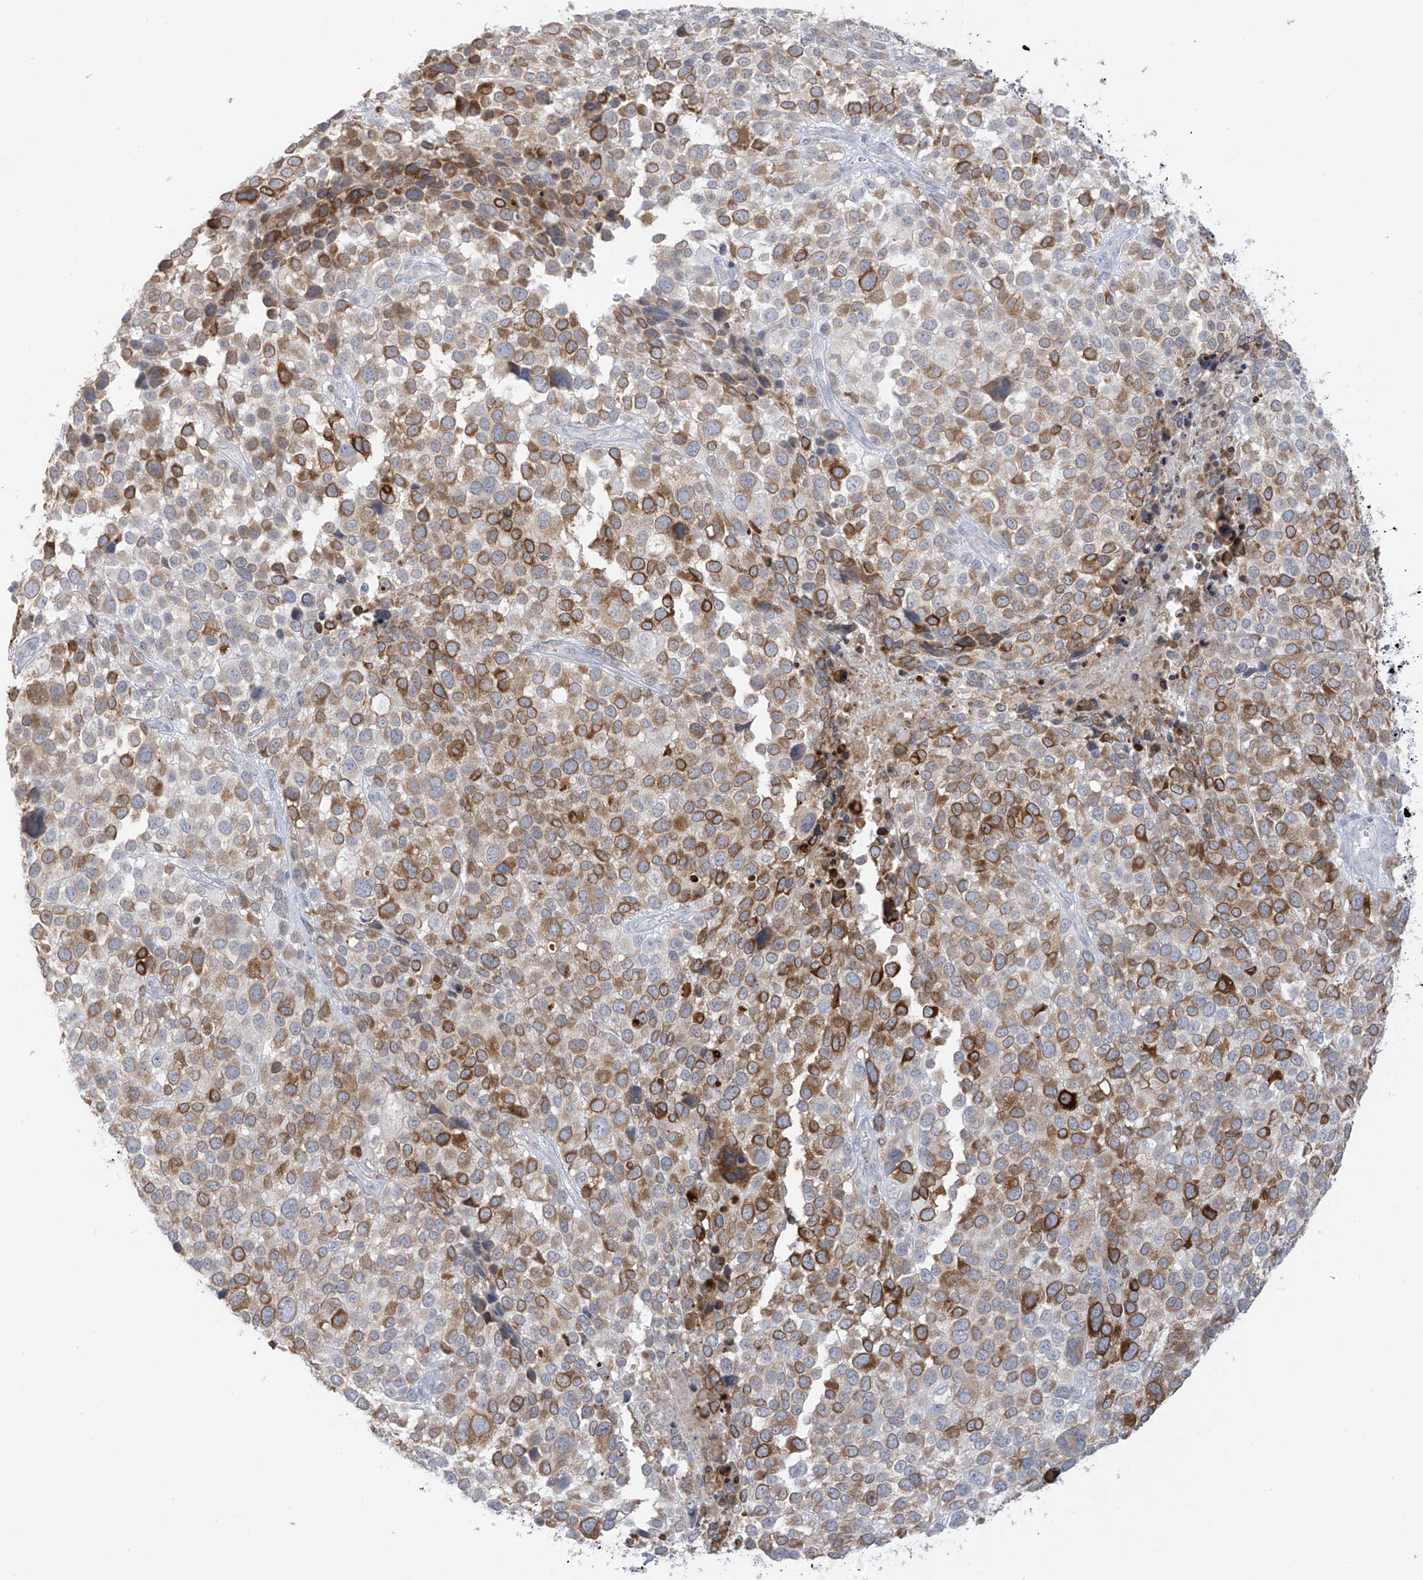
{"staining": {"intensity": "moderate", "quantity": "25%-75%", "location": "cytoplasmic/membranous"}, "tissue": "melanoma", "cell_type": "Tumor cells", "image_type": "cancer", "snomed": [{"axis": "morphology", "description": "Malignant melanoma, NOS"}, {"axis": "topography", "description": "Skin of trunk"}], "caption": "An immunohistochemistry histopathology image of tumor tissue is shown. Protein staining in brown labels moderate cytoplasmic/membranous positivity in melanoma within tumor cells. Using DAB (3,3'-diaminobenzidine) (brown) and hematoxylin (blue) stains, captured at high magnification using brightfield microscopy.", "gene": "TBXAS1", "patient": {"sex": "male", "age": 71}}